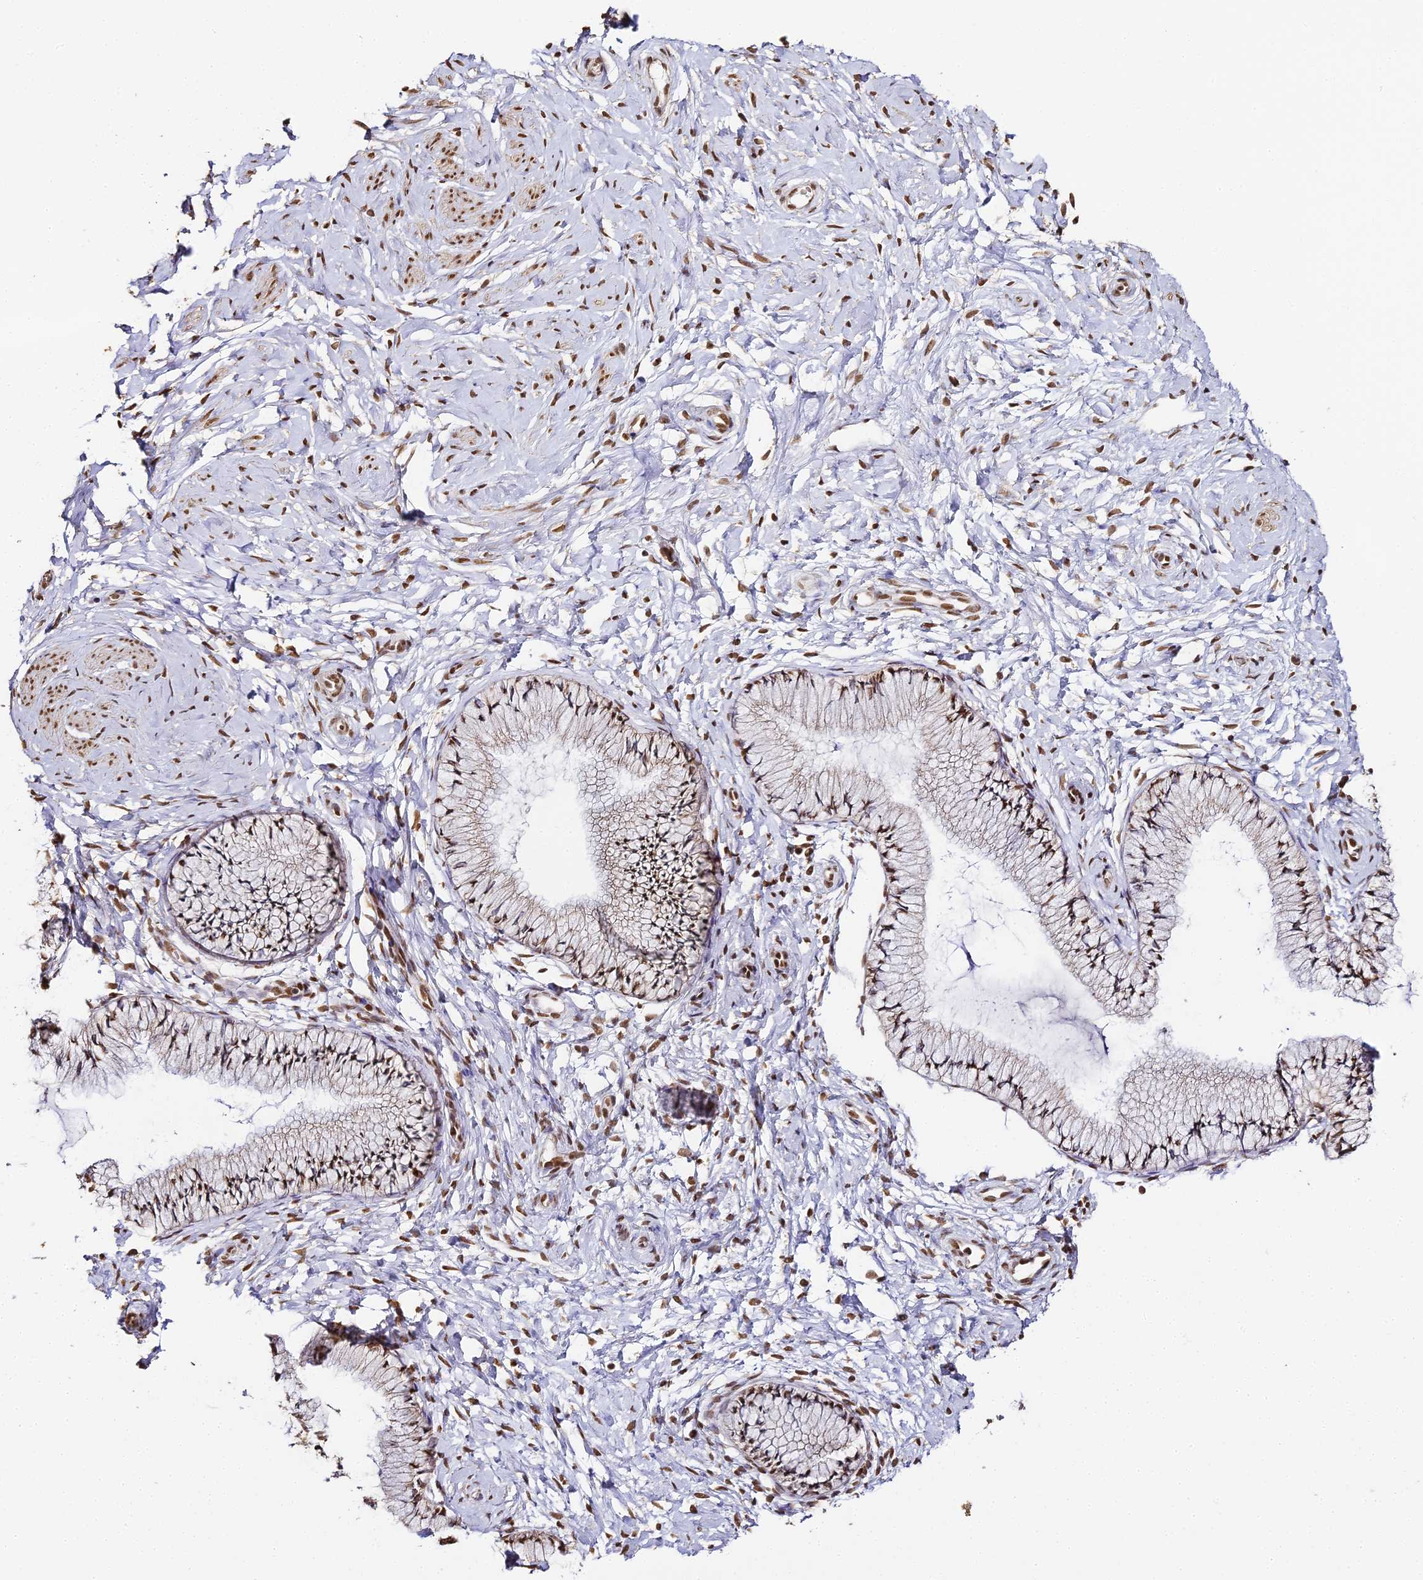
{"staining": {"intensity": "moderate", "quantity": ">75%", "location": "nuclear"}, "tissue": "cervix", "cell_type": "Glandular cells", "image_type": "normal", "snomed": [{"axis": "morphology", "description": "Normal tissue, NOS"}, {"axis": "topography", "description": "Cervix"}], "caption": "Immunohistochemical staining of benign cervix demonstrates moderate nuclear protein expression in approximately >75% of glandular cells. (DAB IHC, brown staining for protein, blue staining for nuclei).", "gene": "HNRNPA1", "patient": {"sex": "female", "age": 33}}